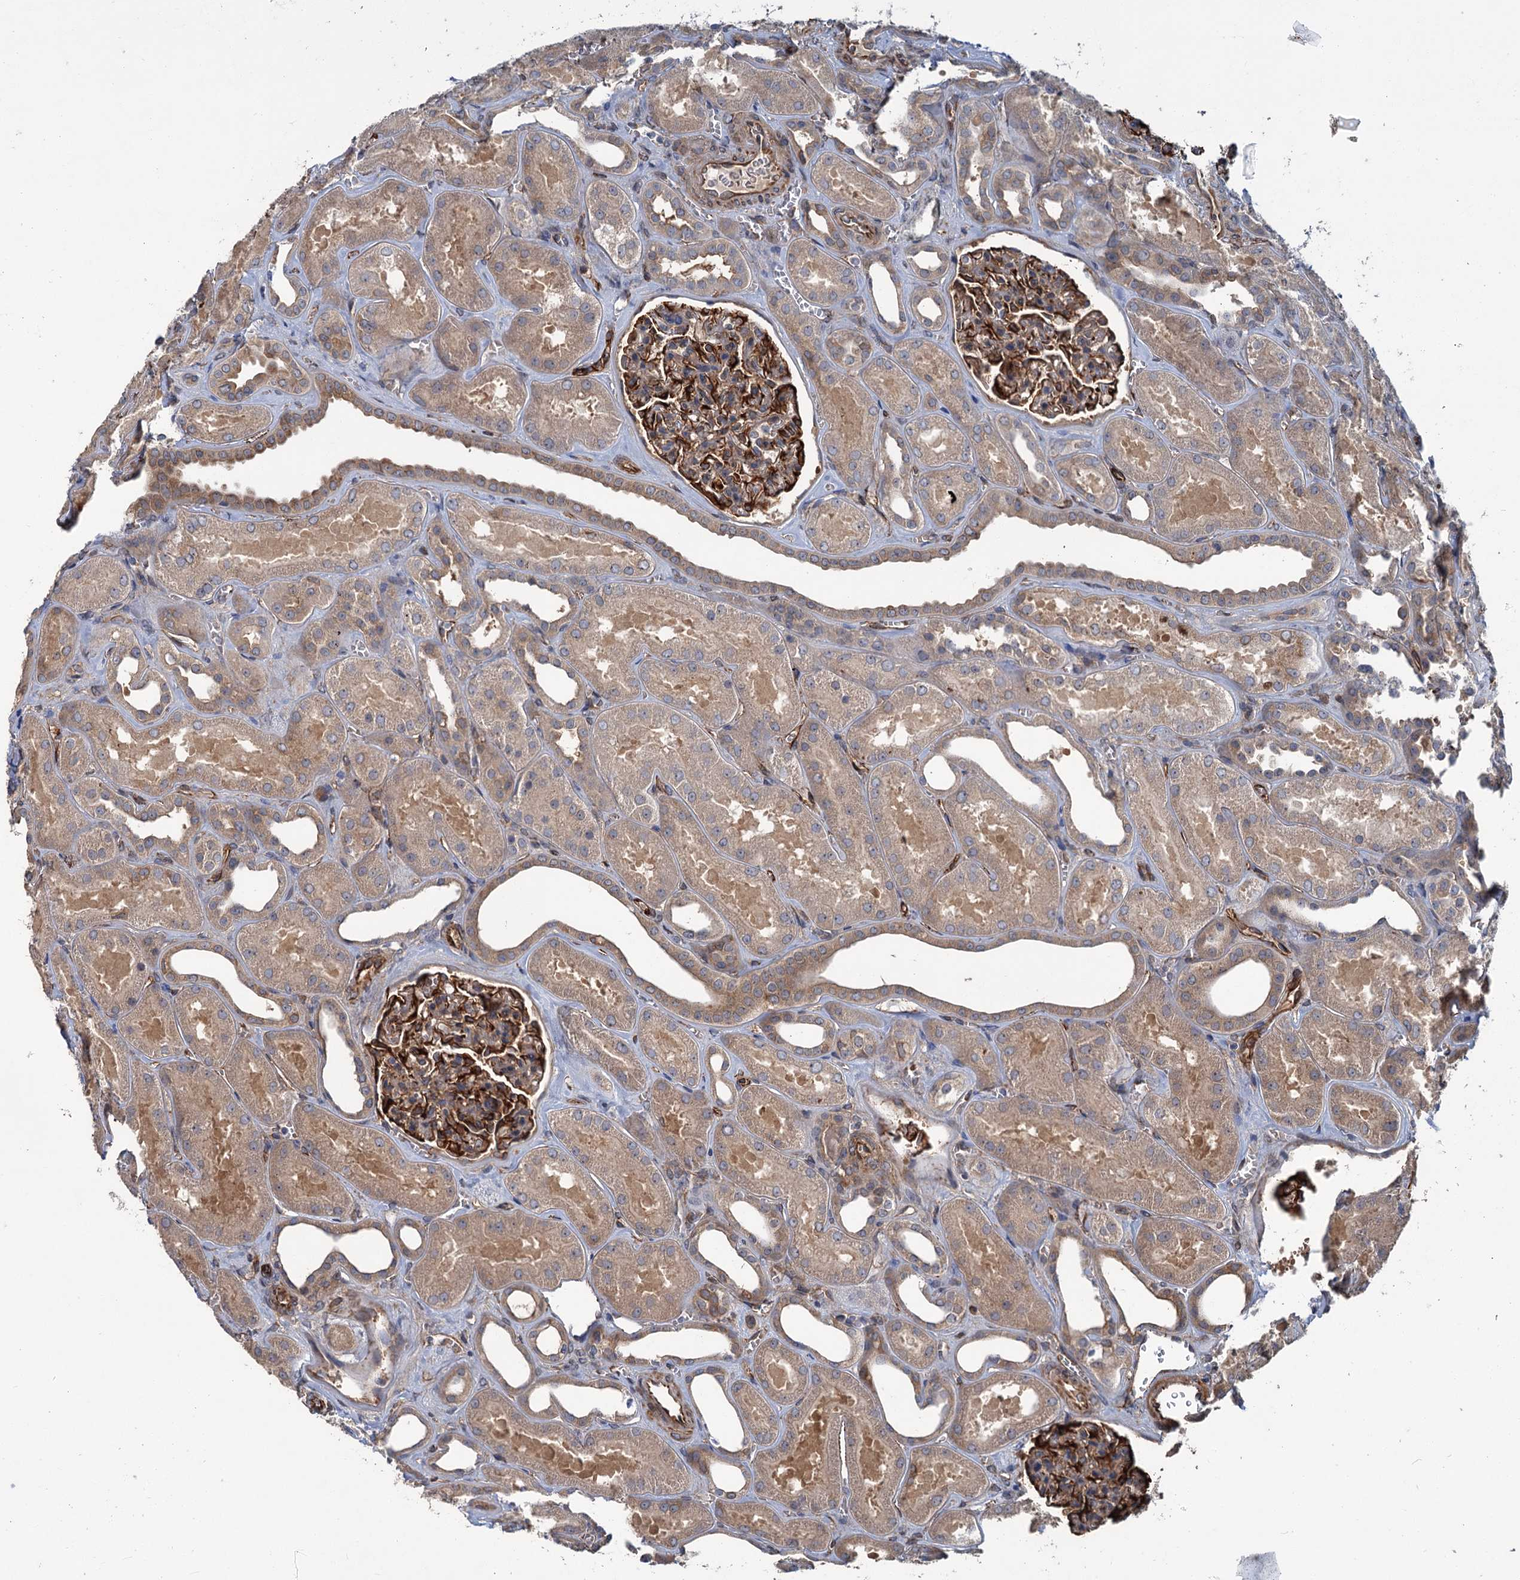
{"staining": {"intensity": "strong", "quantity": "25%-75%", "location": "cytoplasmic/membranous"}, "tissue": "kidney", "cell_type": "Cells in glomeruli", "image_type": "normal", "snomed": [{"axis": "morphology", "description": "Normal tissue, NOS"}, {"axis": "morphology", "description": "Adenocarcinoma, NOS"}, {"axis": "topography", "description": "Kidney"}], "caption": "There is high levels of strong cytoplasmic/membranous staining in cells in glomeruli of benign kidney, as demonstrated by immunohistochemical staining (brown color).", "gene": "PKN2", "patient": {"sex": "female", "age": 68}}